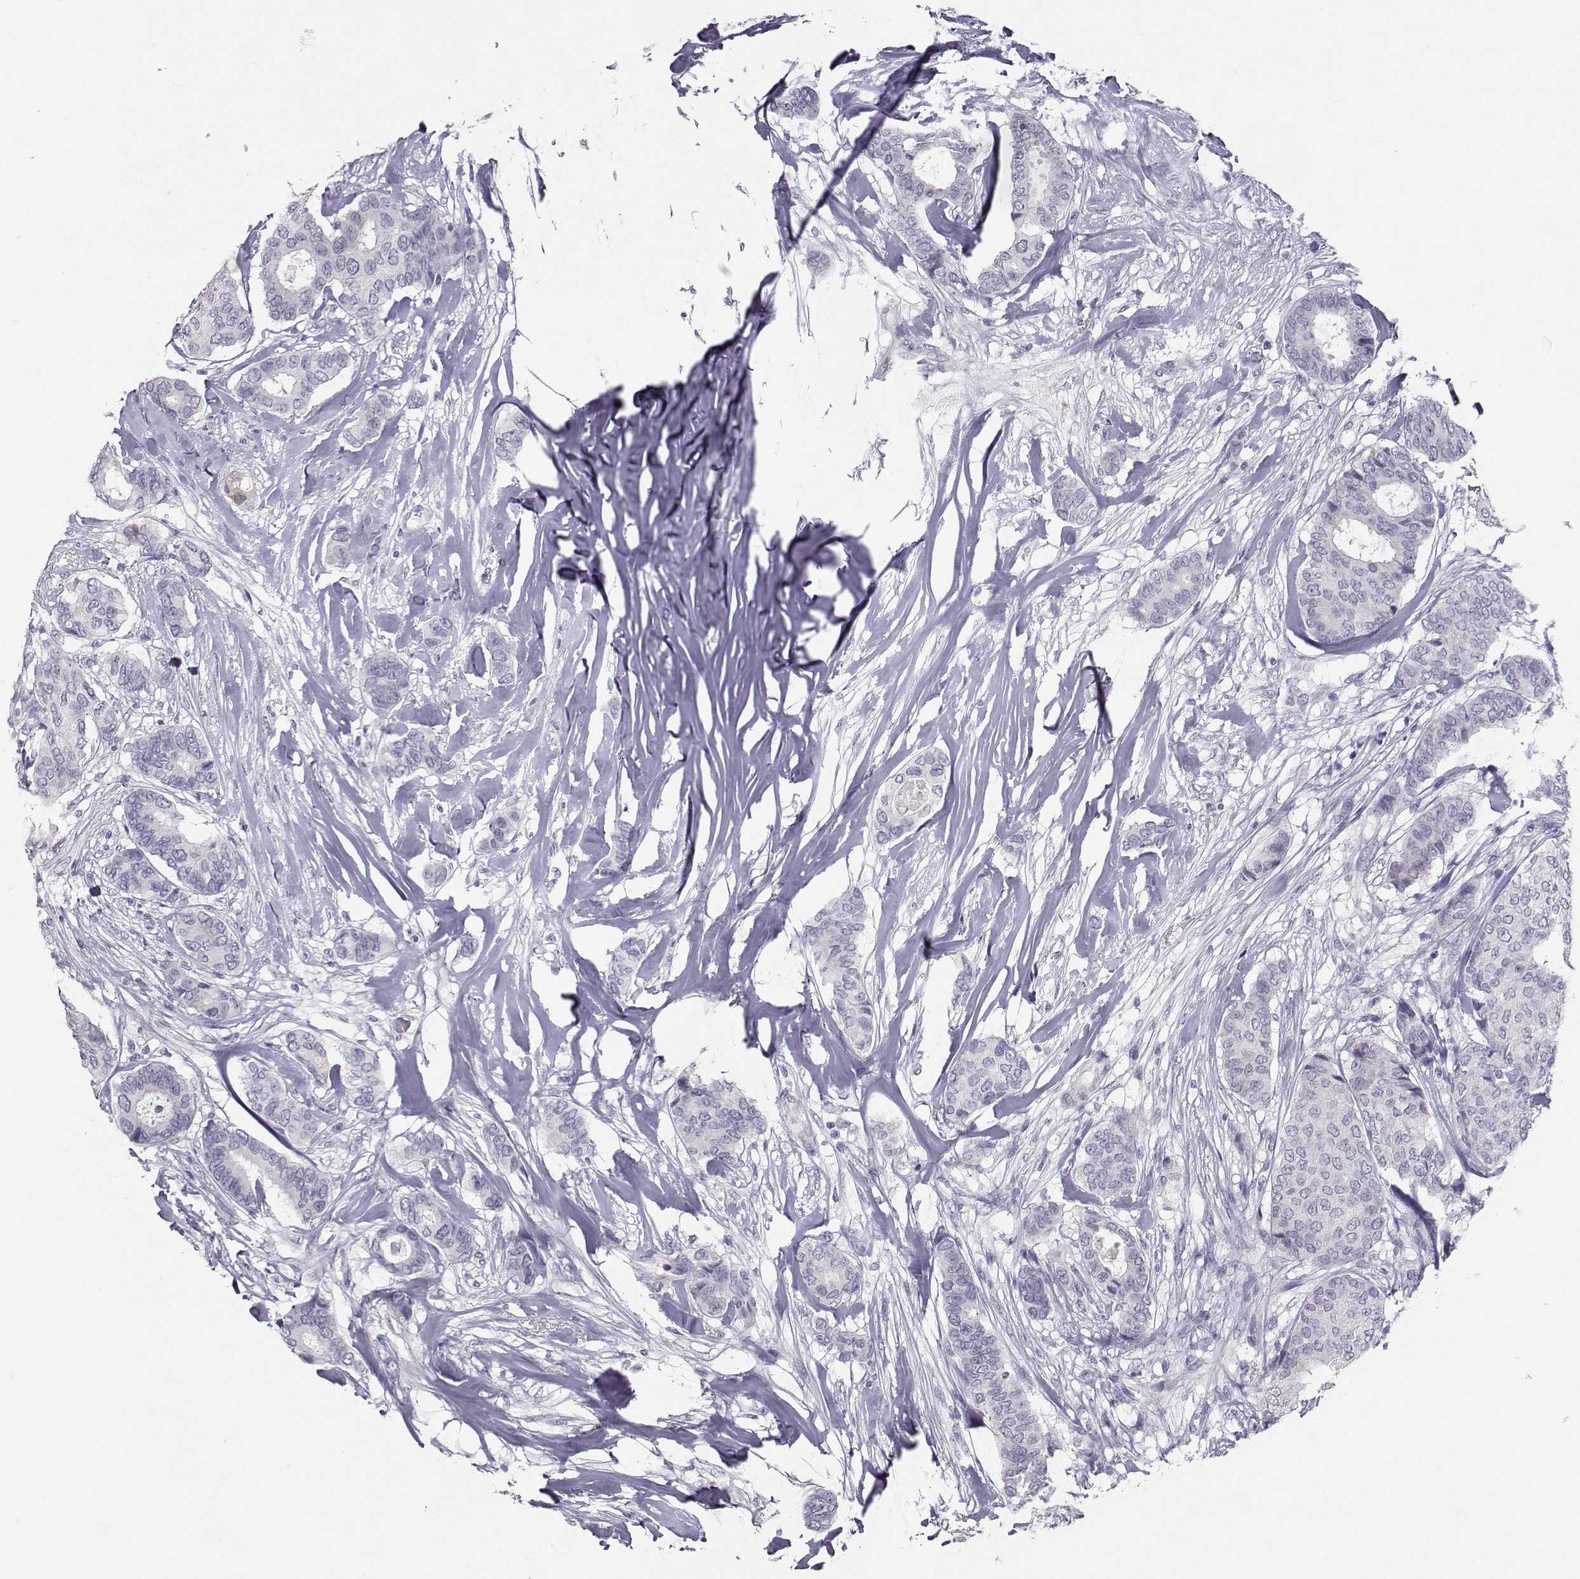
{"staining": {"intensity": "negative", "quantity": "none", "location": "none"}, "tissue": "breast cancer", "cell_type": "Tumor cells", "image_type": "cancer", "snomed": [{"axis": "morphology", "description": "Duct carcinoma"}, {"axis": "topography", "description": "Breast"}], "caption": "Immunohistochemistry of human breast cancer (intraductal carcinoma) displays no staining in tumor cells. (DAB (3,3'-diaminobenzidine) IHC with hematoxylin counter stain).", "gene": "PKP2", "patient": {"sex": "female", "age": 75}}